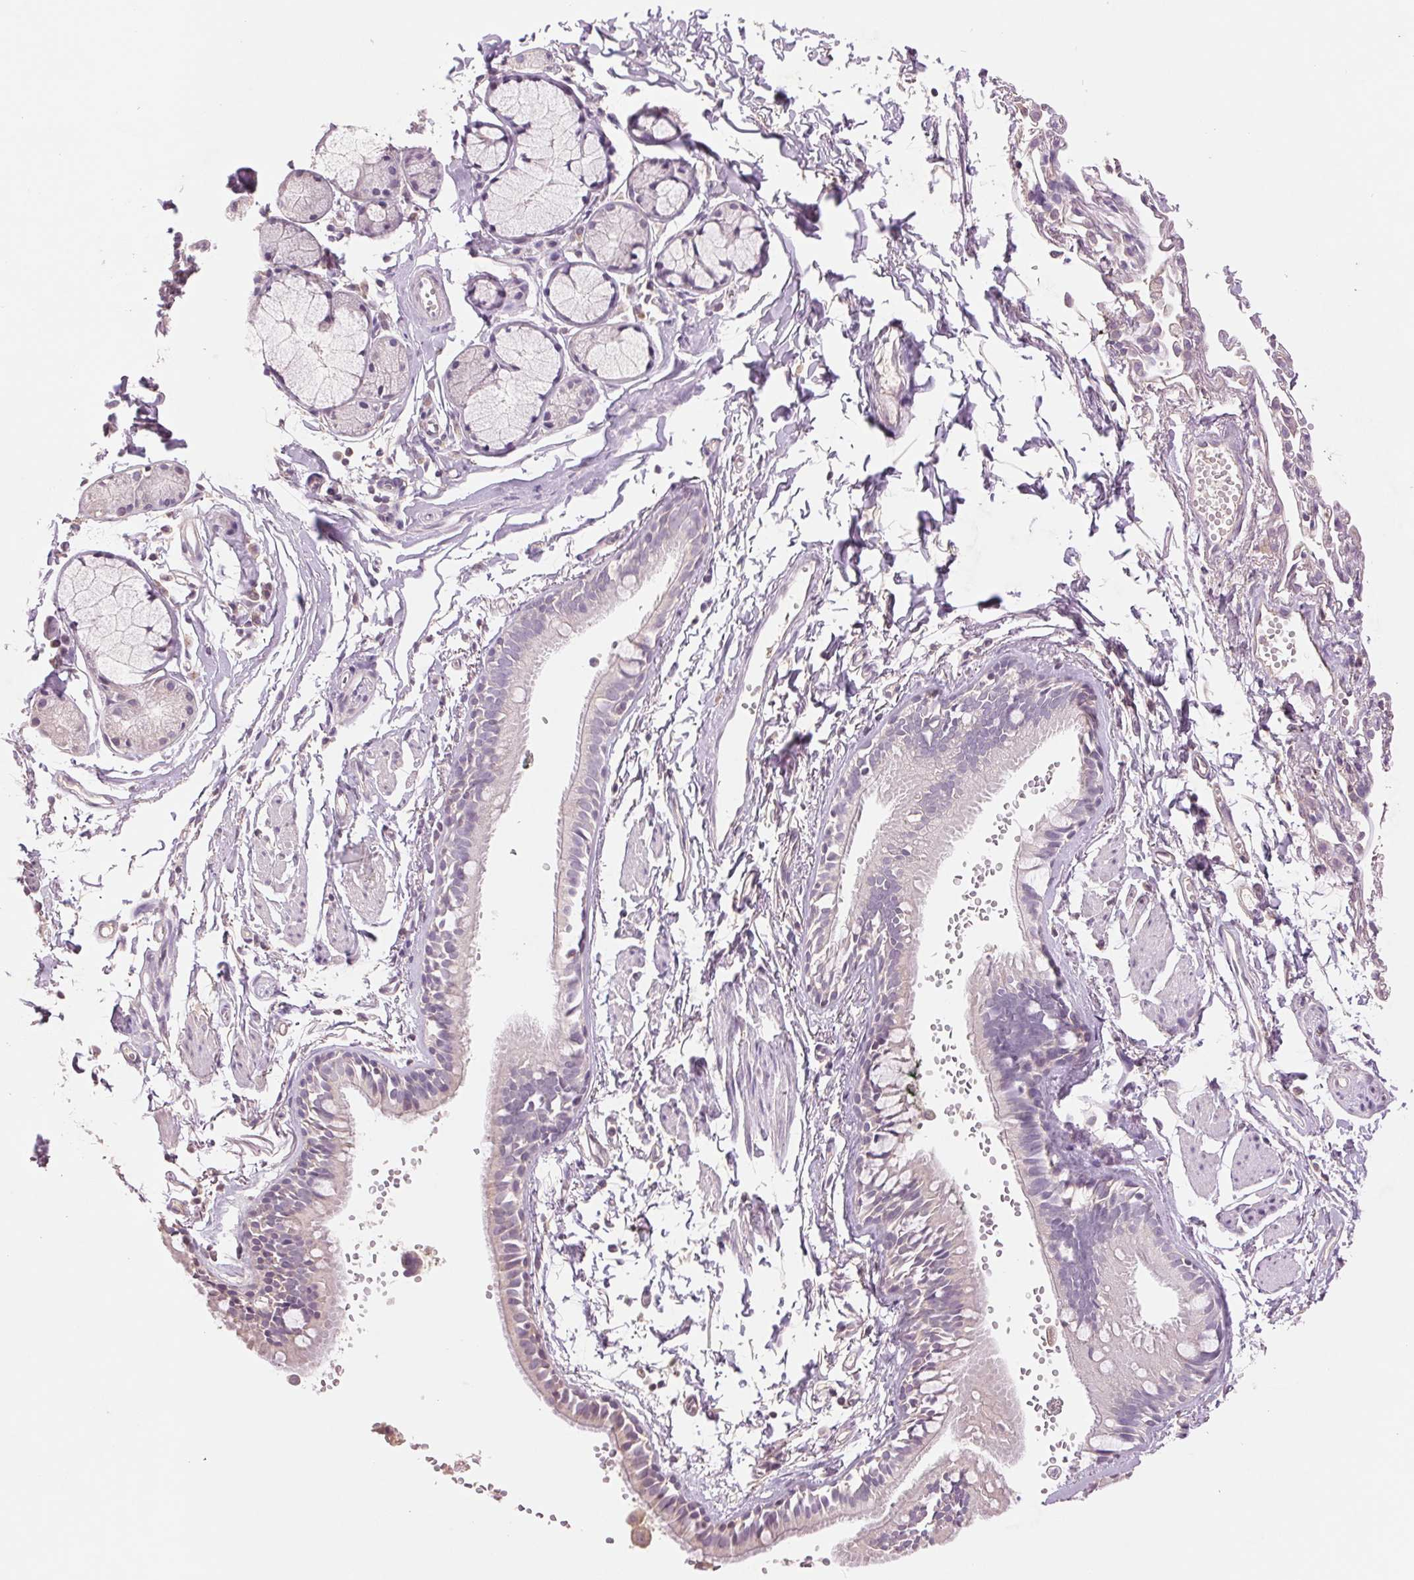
{"staining": {"intensity": "negative", "quantity": "none", "location": "none"}, "tissue": "bronchus", "cell_type": "Respiratory epithelial cells", "image_type": "normal", "snomed": [{"axis": "morphology", "description": "Normal tissue, NOS"}, {"axis": "topography", "description": "Cartilage tissue"}, {"axis": "topography", "description": "Bronchus"}], "caption": "Immunohistochemistry (IHC) histopathology image of benign bronchus stained for a protein (brown), which demonstrates no positivity in respiratory epithelial cells. (DAB IHC, high magnification).", "gene": "FXYD4", "patient": {"sex": "female", "age": 59}}